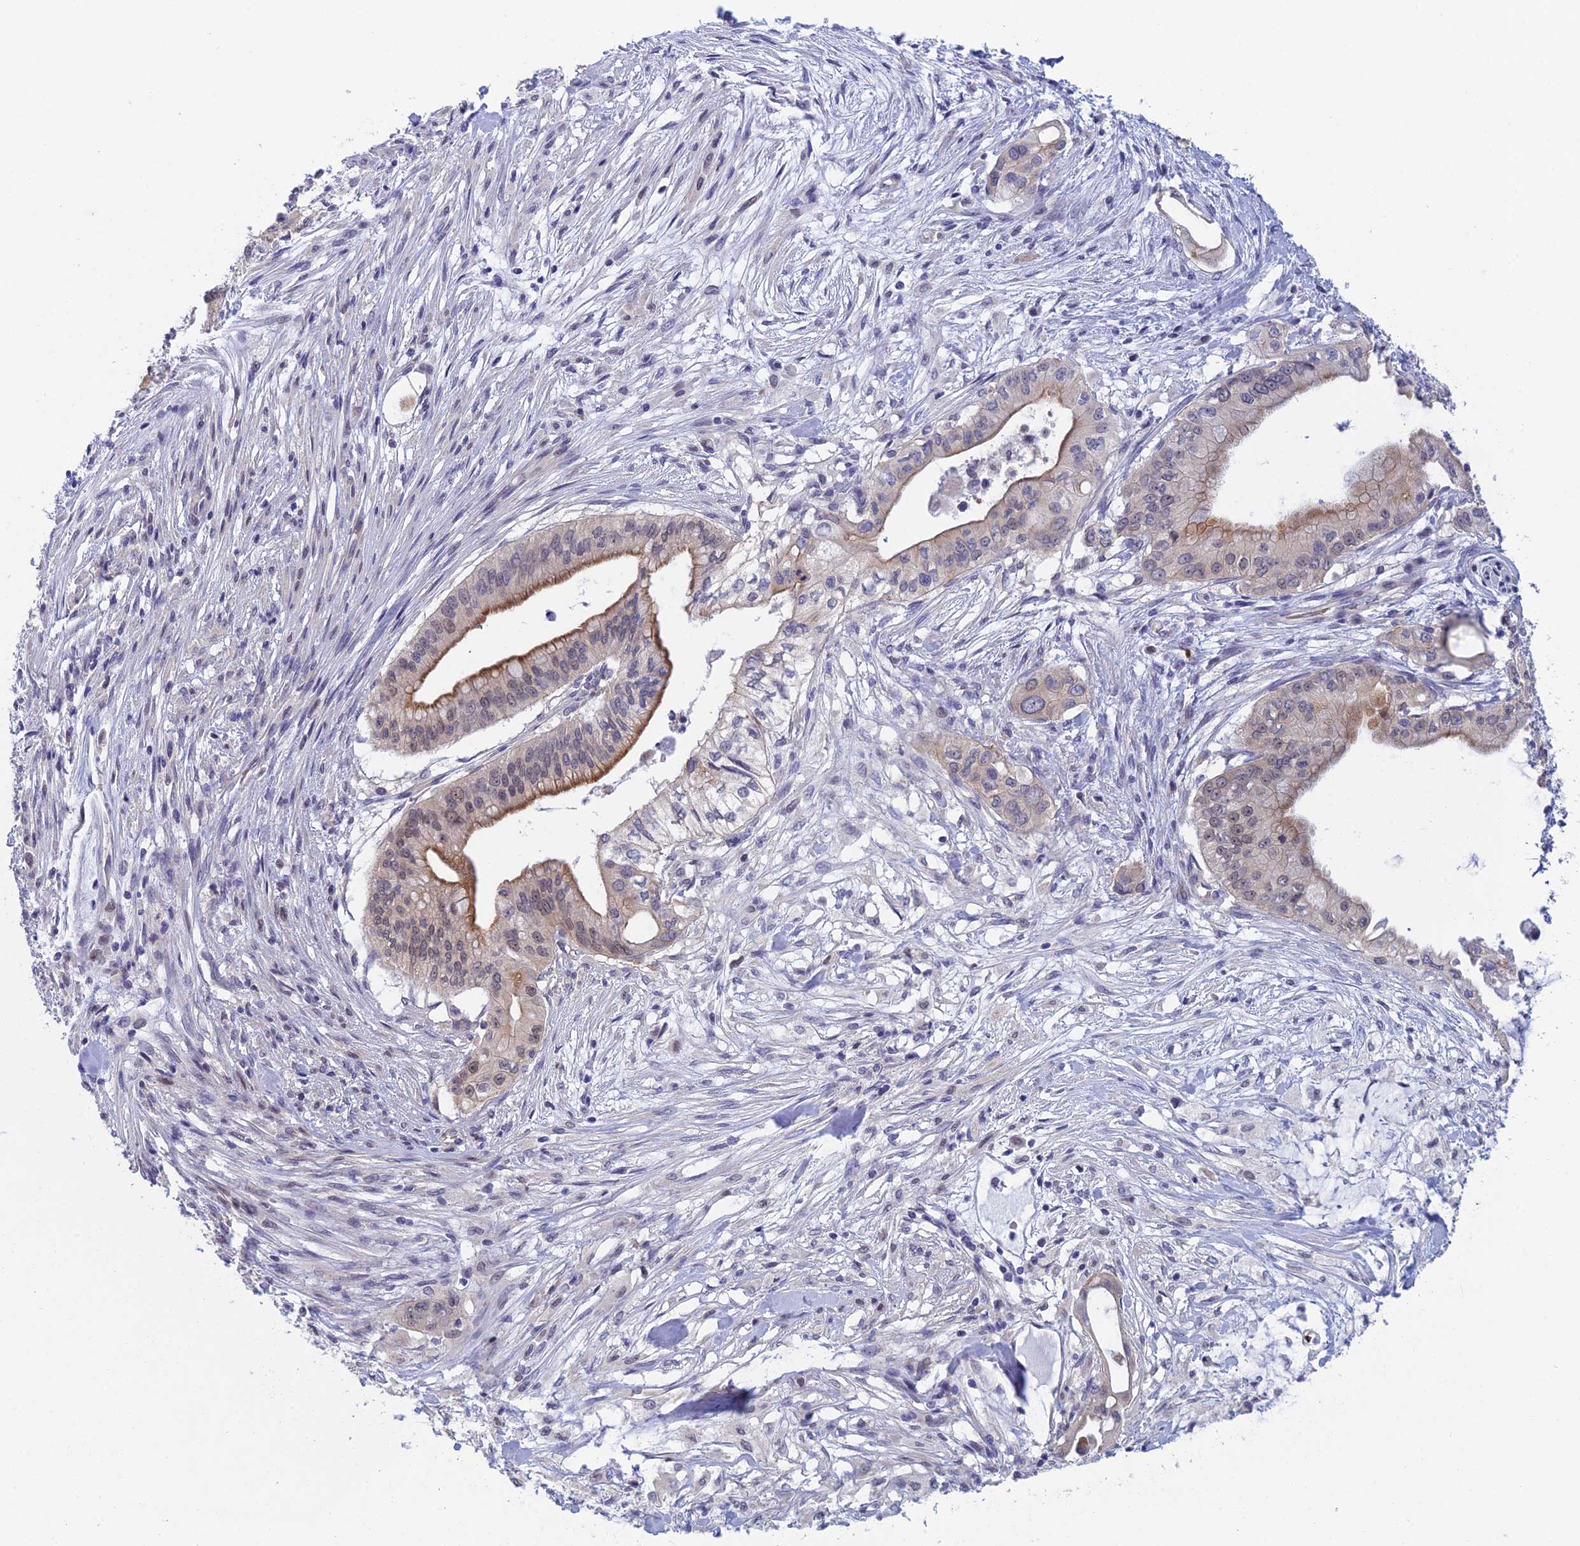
{"staining": {"intensity": "moderate", "quantity": "<25%", "location": "cytoplasmic/membranous"}, "tissue": "pancreatic cancer", "cell_type": "Tumor cells", "image_type": "cancer", "snomed": [{"axis": "morphology", "description": "Adenocarcinoma, NOS"}, {"axis": "topography", "description": "Pancreas"}], "caption": "Pancreatic cancer (adenocarcinoma) stained for a protein (brown) shows moderate cytoplasmic/membranous positive expression in approximately <25% of tumor cells.", "gene": "GIPC1", "patient": {"sex": "male", "age": 46}}